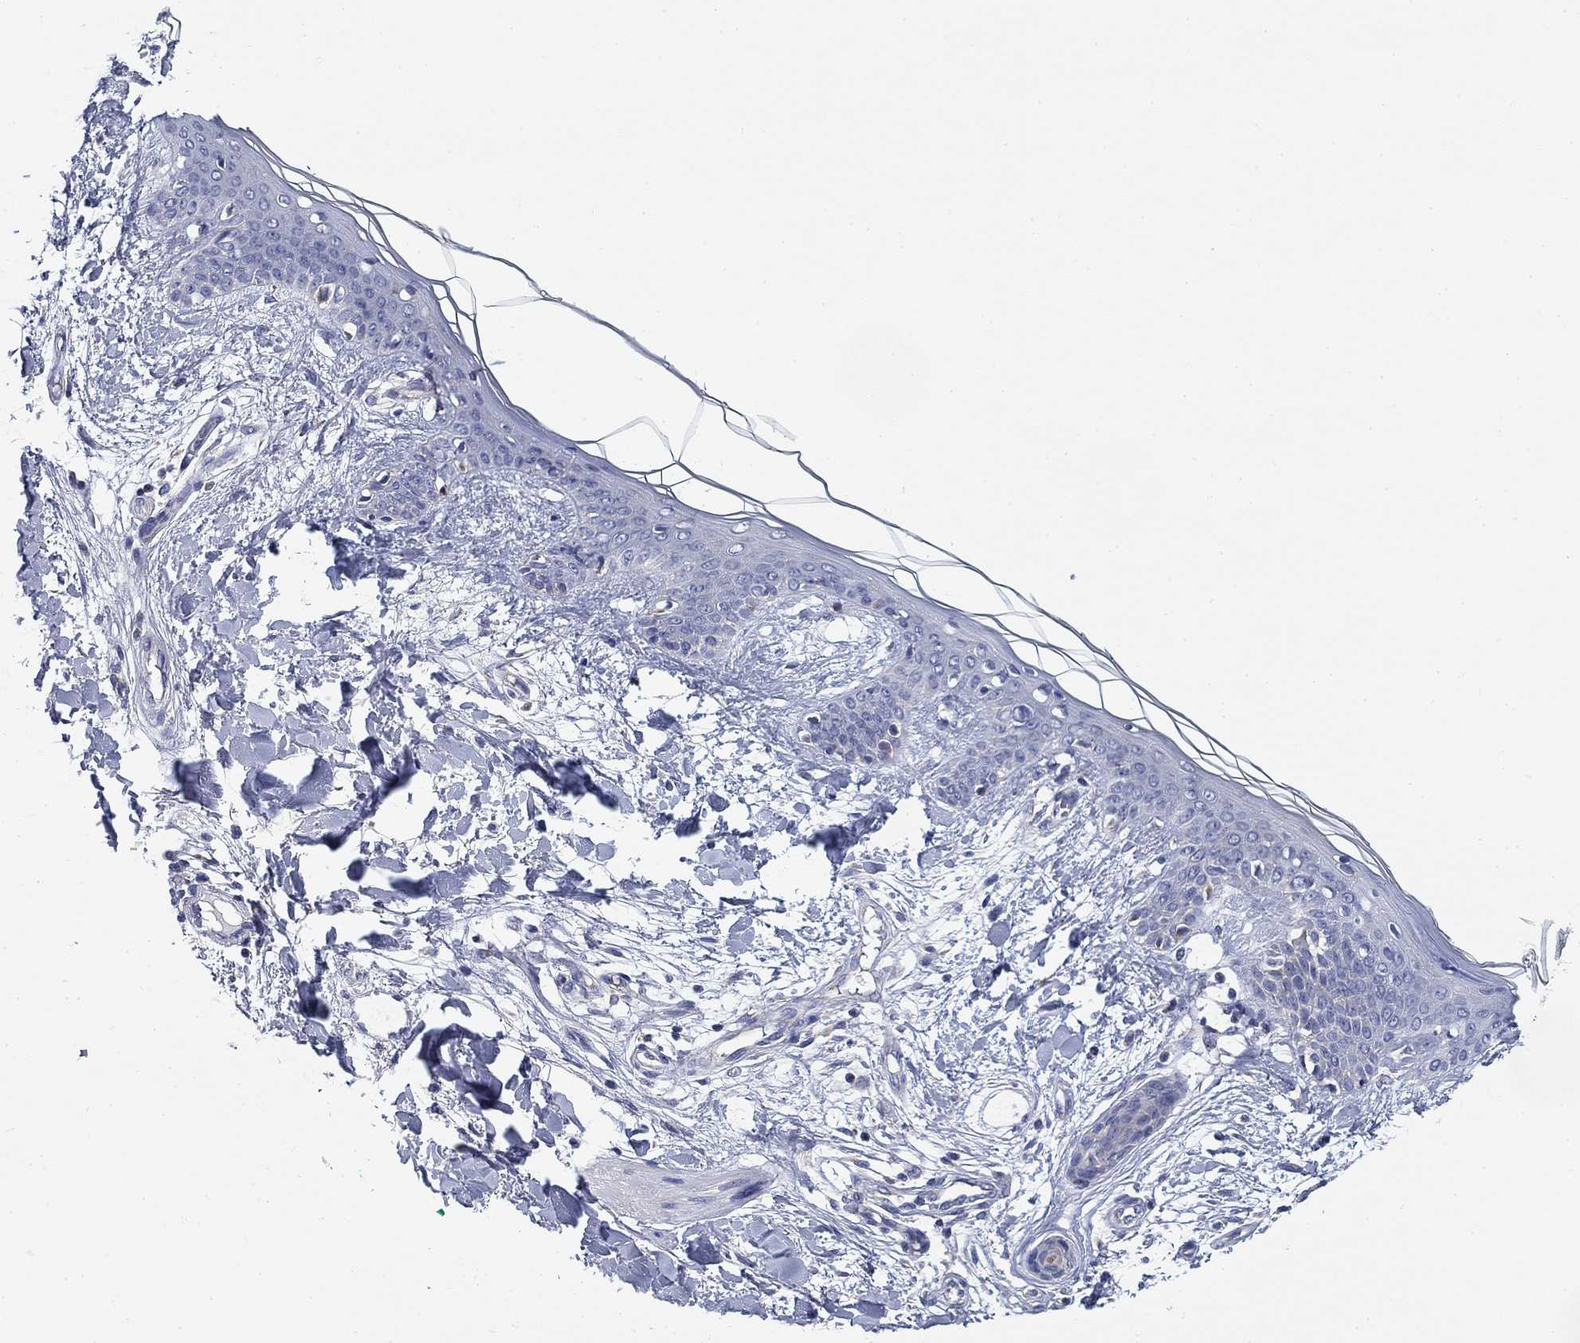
{"staining": {"intensity": "negative", "quantity": "none", "location": "none"}, "tissue": "skin", "cell_type": "Fibroblasts", "image_type": "normal", "snomed": [{"axis": "morphology", "description": "Normal tissue, NOS"}, {"axis": "topography", "description": "Skin"}], "caption": "IHC histopathology image of normal skin: skin stained with DAB (3,3'-diaminobenzidine) shows no significant protein staining in fibroblasts.", "gene": "NACAD", "patient": {"sex": "female", "age": 34}}